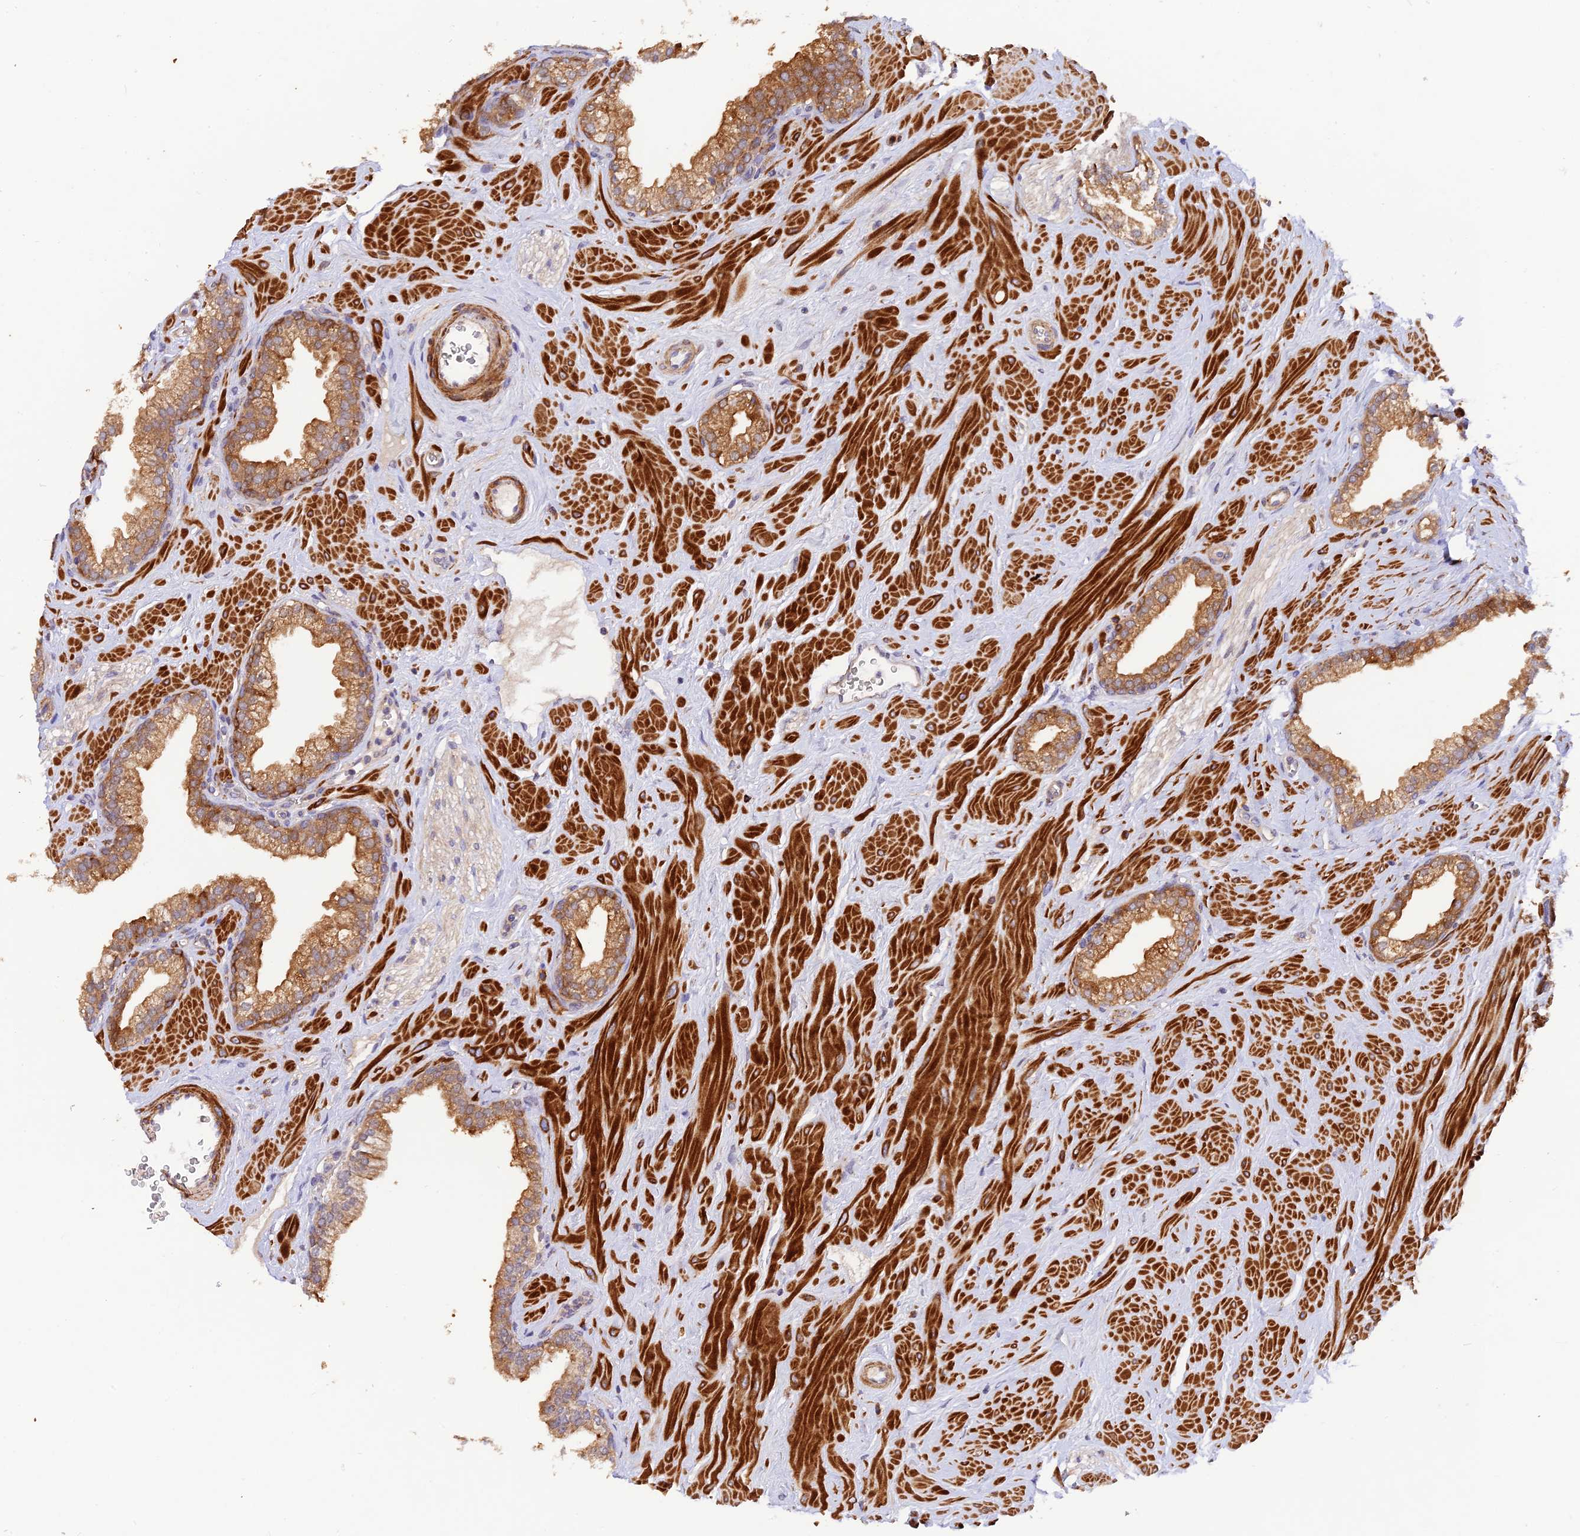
{"staining": {"intensity": "moderate", "quantity": ">75%", "location": "cytoplasmic/membranous"}, "tissue": "prostate", "cell_type": "Glandular cells", "image_type": "normal", "snomed": [{"axis": "morphology", "description": "Normal tissue, NOS"}, {"axis": "morphology", "description": "Urothelial carcinoma, Low grade"}, {"axis": "topography", "description": "Urinary bladder"}, {"axis": "topography", "description": "Prostate"}], "caption": "High-magnification brightfield microscopy of benign prostate stained with DAB (3,3'-diaminobenzidine) (brown) and counterstained with hematoxylin (blue). glandular cells exhibit moderate cytoplasmic/membranous staining is seen in approximately>75% of cells. The protein is stained brown, and the nuclei are stained in blue (DAB (3,3'-diaminobenzidine) IHC with brightfield microscopy, high magnification).", "gene": "WDFY4", "patient": {"sex": "male", "age": 60}}